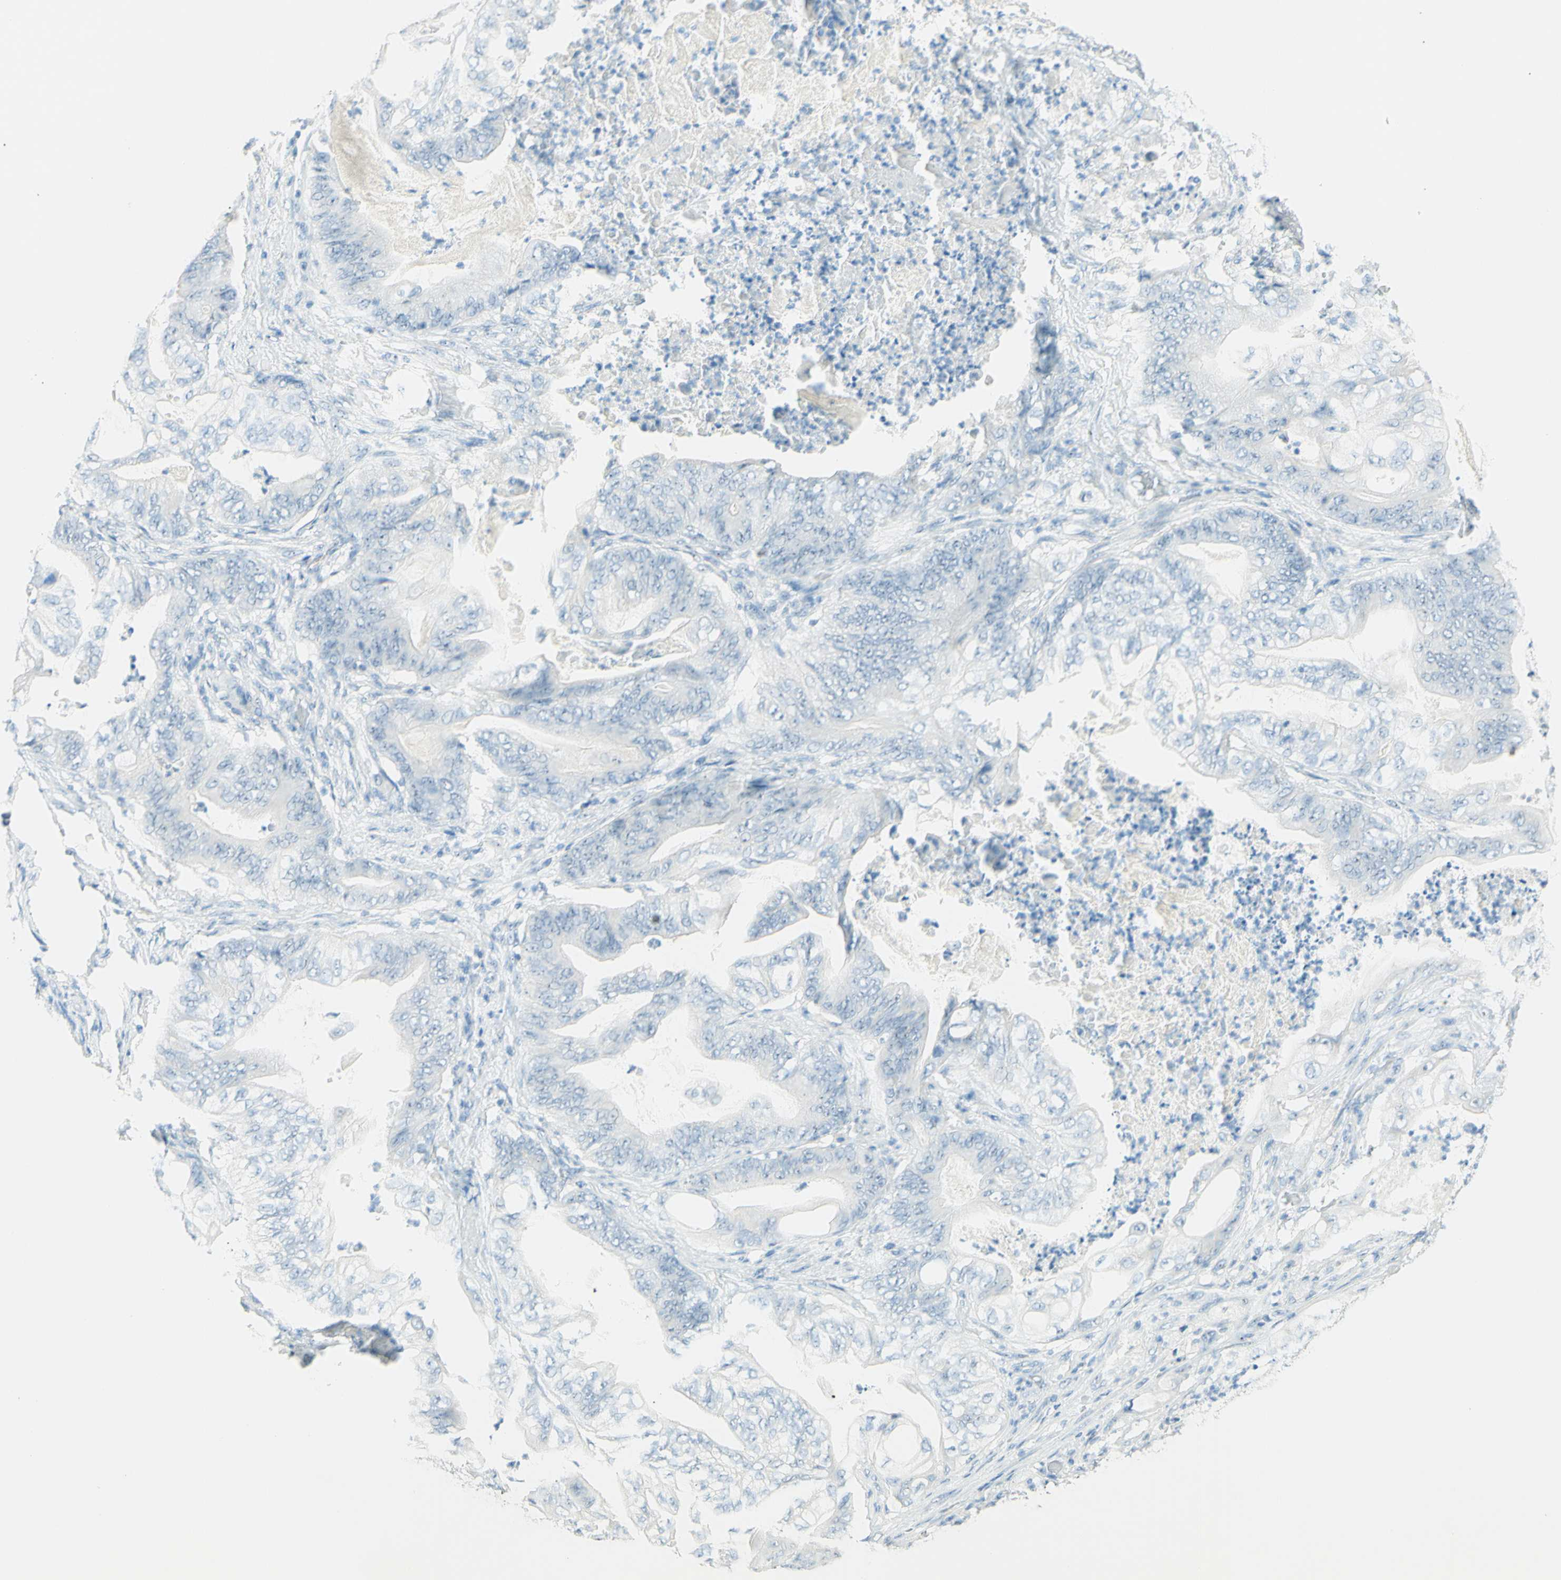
{"staining": {"intensity": "negative", "quantity": "none", "location": "none"}, "tissue": "stomach cancer", "cell_type": "Tumor cells", "image_type": "cancer", "snomed": [{"axis": "morphology", "description": "Adenocarcinoma, NOS"}, {"axis": "topography", "description": "Stomach"}], "caption": "Human stomach cancer stained for a protein using IHC shows no staining in tumor cells.", "gene": "FMR1NB", "patient": {"sex": "female", "age": 73}}